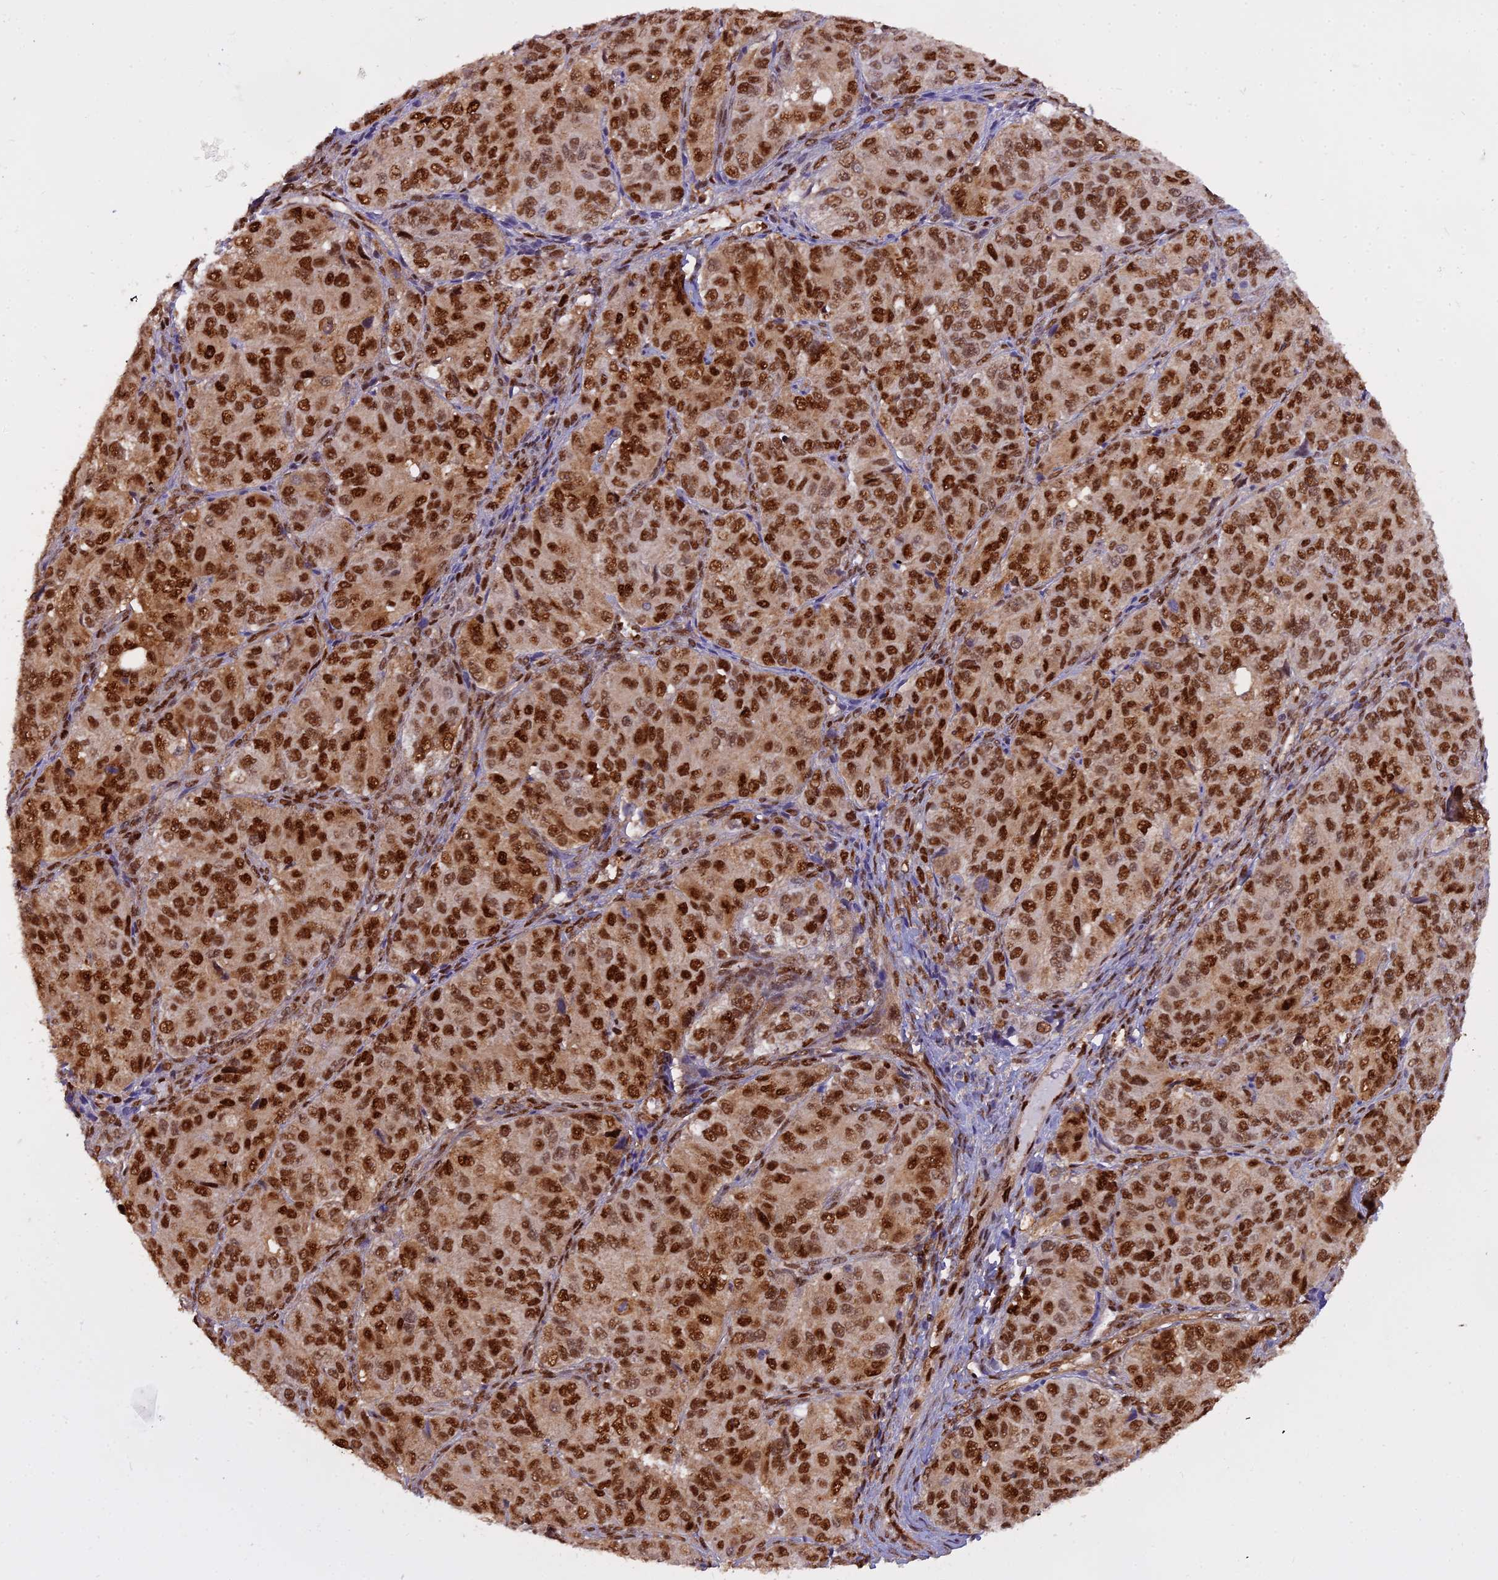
{"staining": {"intensity": "strong", "quantity": ">75%", "location": "nuclear"}, "tissue": "ovarian cancer", "cell_type": "Tumor cells", "image_type": "cancer", "snomed": [{"axis": "morphology", "description": "Carcinoma, endometroid"}, {"axis": "topography", "description": "Ovary"}], "caption": "Human ovarian endometroid carcinoma stained with a brown dye shows strong nuclear positive expression in approximately >75% of tumor cells.", "gene": "NPEPL1", "patient": {"sex": "female", "age": 51}}